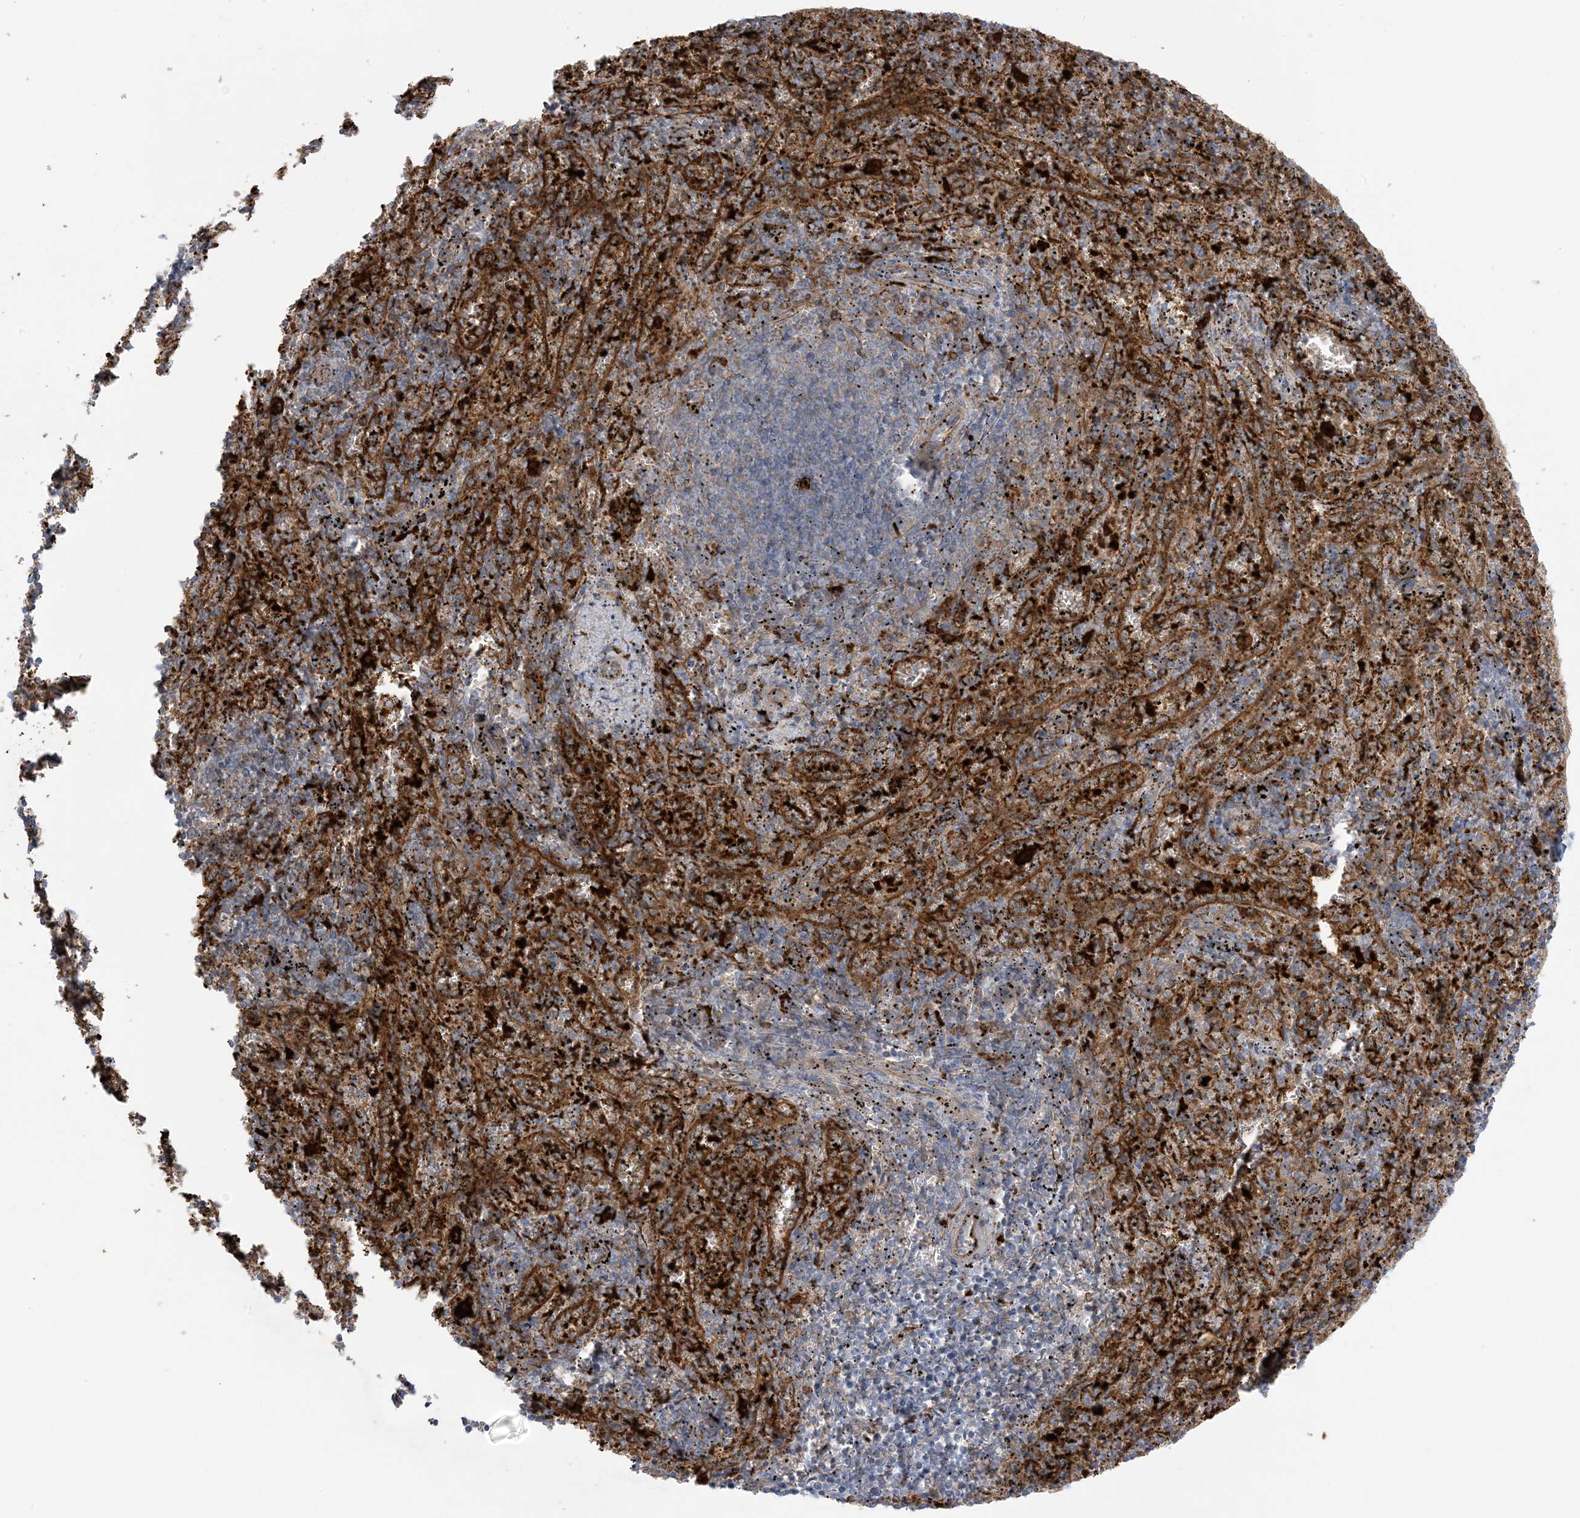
{"staining": {"intensity": "moderate", "quantity": "25%-75%", "location": "cytoplasmic/membranous,nuclear"}, "tissue": "spleen", "cell_type": "Cells in red pulp", "image_type": "normal", "snomed": [{"axis": "morphology", "description": "Normal tissue, NOS"}, {"axis": "topography", "description": "Spleen"}], "caption": "Normal spleen shows moderate cytoplasmic/membranous,nuclear expression in approximately 25%-75% of cells in red pulp.", "gene": "ICMT", "patient": {"sex": "male", "age": 11}}